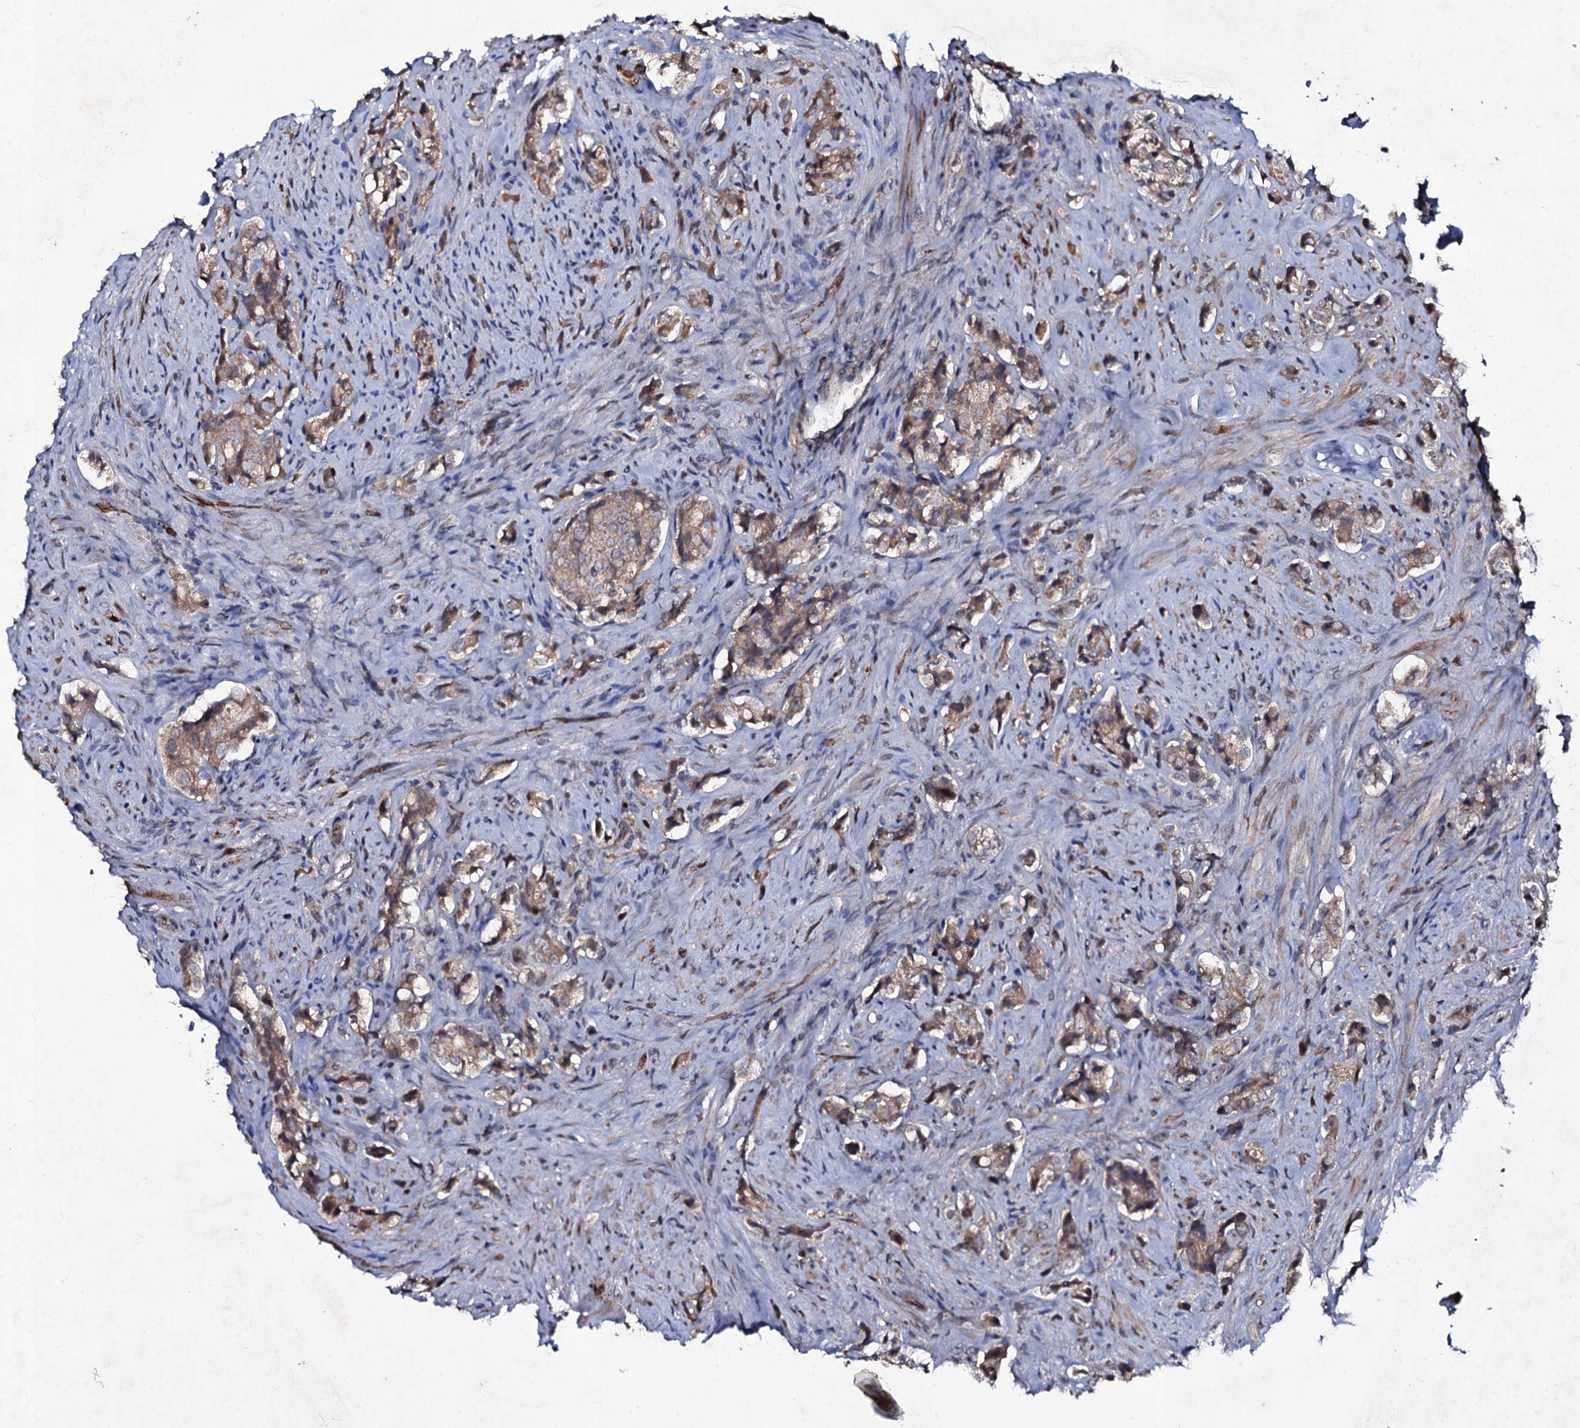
{"staining": {"intensity": "moderate", "quantity": ">75%", "location": "cytoplasmic/membranous"}, "tissue": "prostate cancer", "cell_type": "Tumor cells", "image_type": "cancer", "snomed": [{"axis": "morphology", "description": "Adenocarcinoma, High grade"}, {"axis": "topography", "description": "Prostate"}], "caption": "Approximately >75% of tumor cells in human prostate cancer (adenocarcinoma (high-grade)) reveal moderate cytoplasmic/membranous protein expression as visualized by brown immunohistochemical staining.", "gene": "SNAP23", "patient": {"sex": "male", "age": 65}}